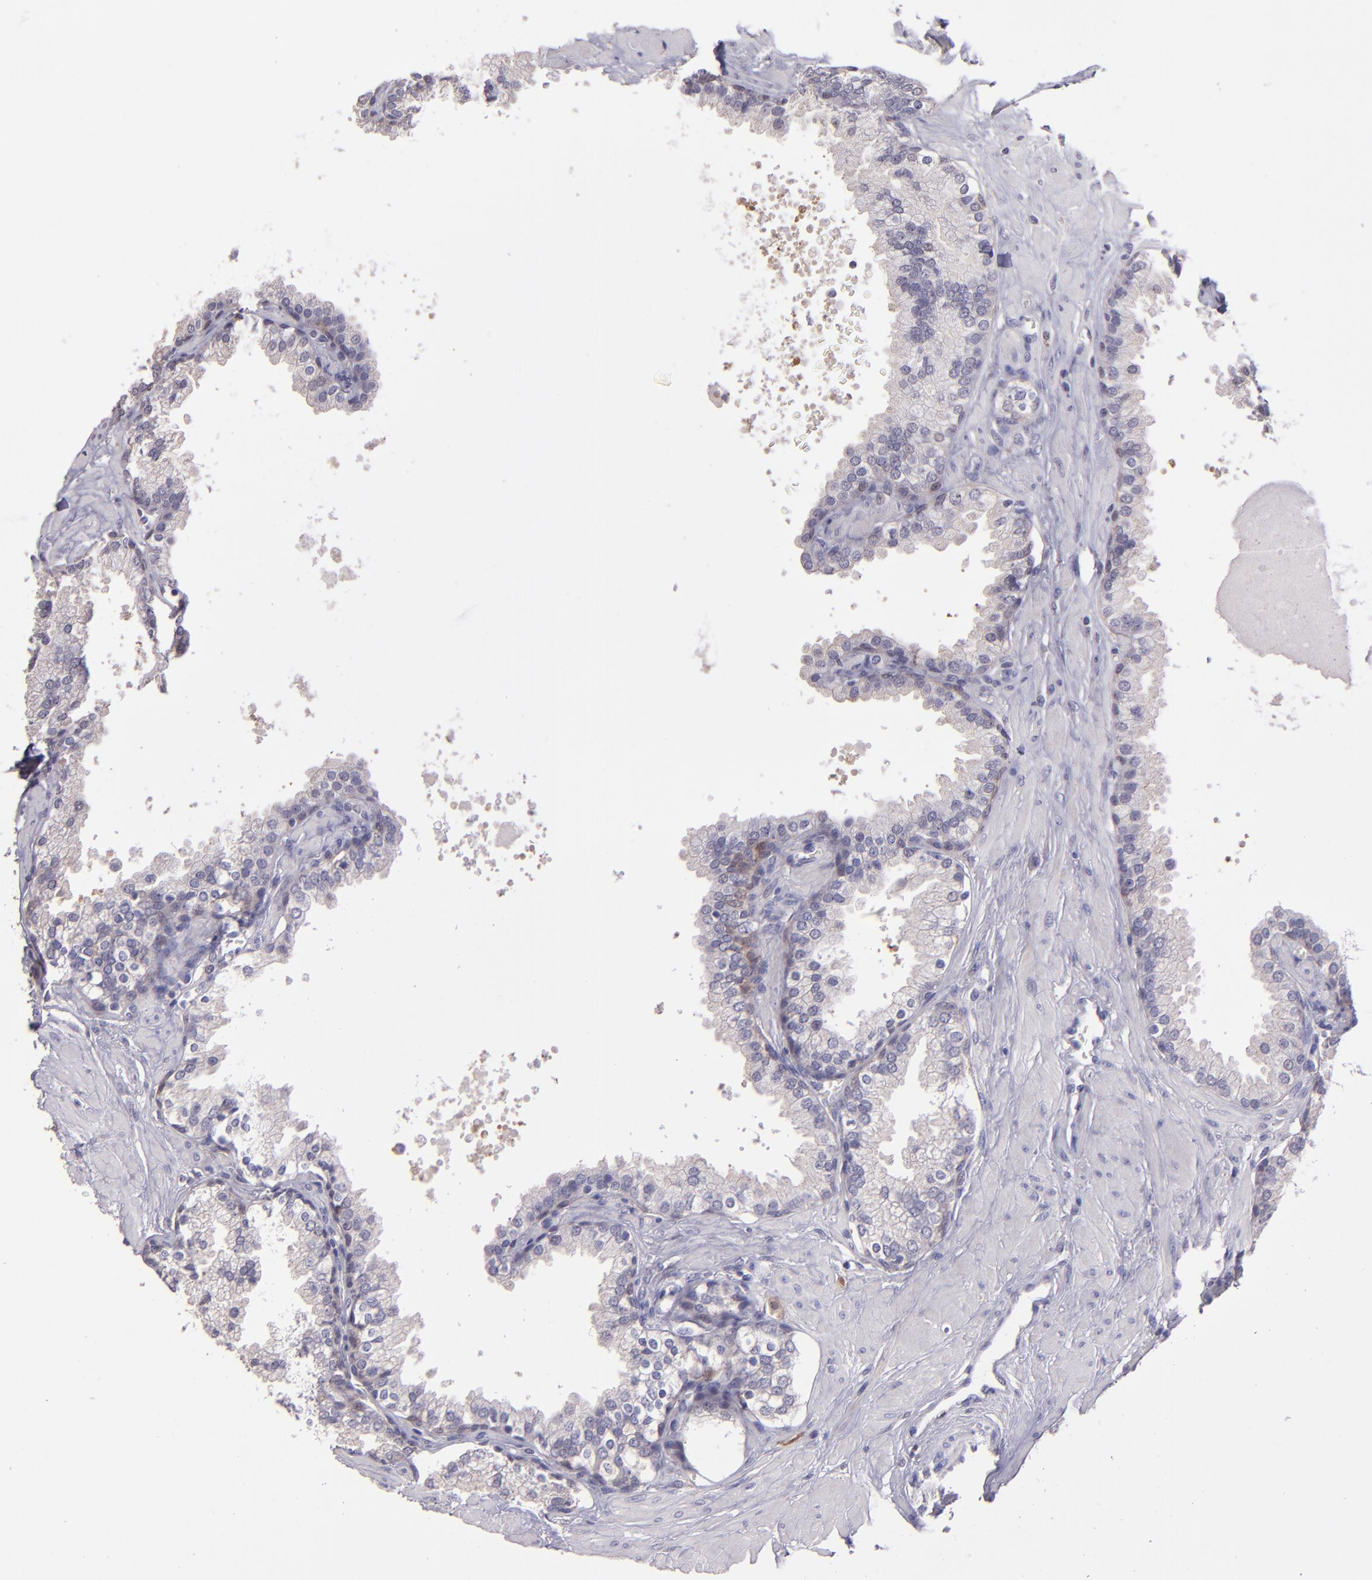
{"staining": {"intensity": "weak", "quantity": "<25%", "location": "cytoplasmic/membranous"}, "tissue": "prostate", "cell_type": "Glandular cells", "image_type": "normal", "snomed": [{"axis": "morphology", "description": "Normal tissue, NOS"}, {"axis": "topography", "description": "Prostate"}], "caption": "Immunohistochemistry of normal human prostate shows no positivity in glandular cells.", "gene": "PAPPA", "patient": {"sex": "male", "age": 51}}